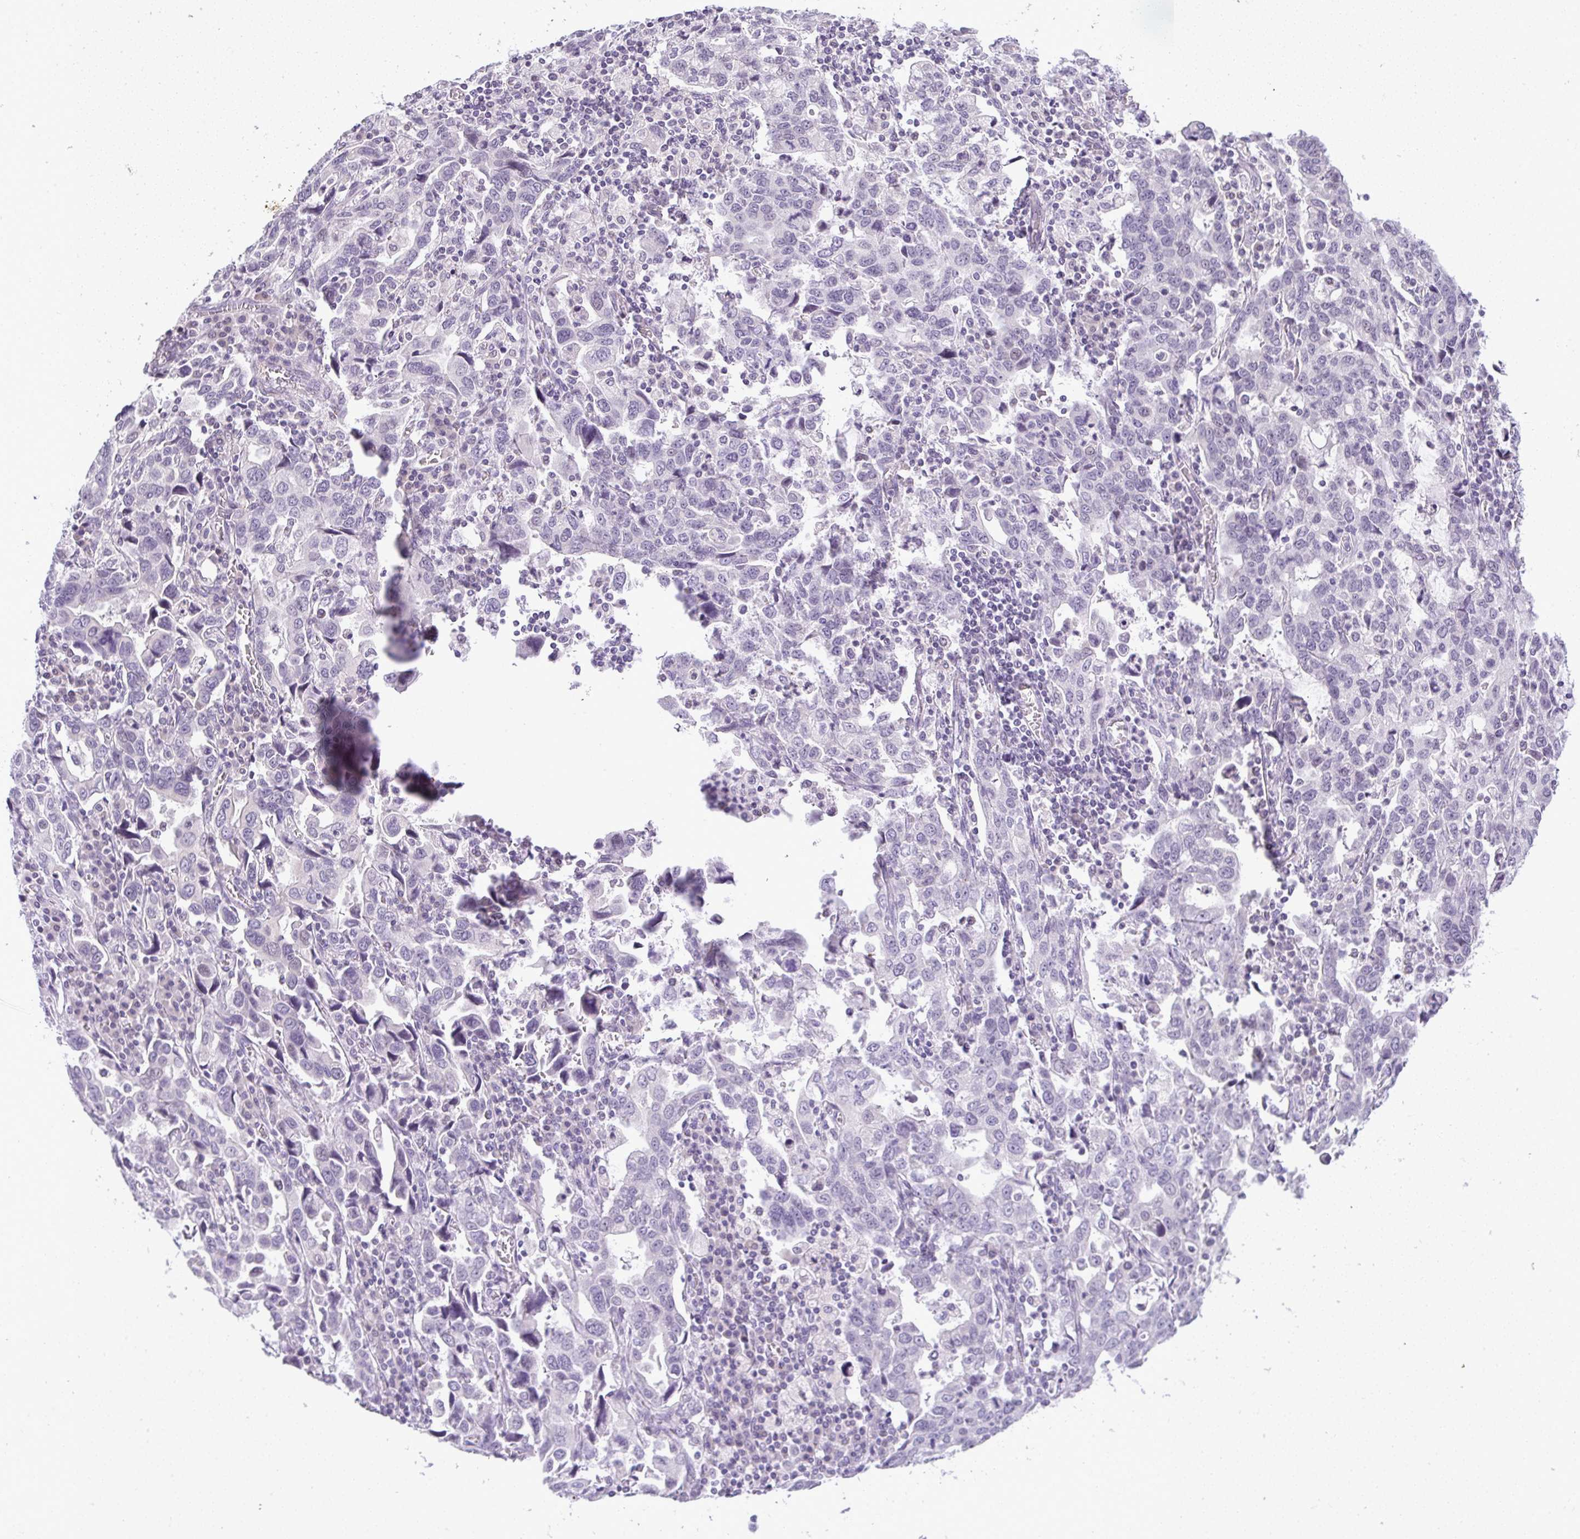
{"staining": {"intensity": "negative", "quantity": "none", "location": "none"}, "tissue": "stomach cancer", "cell_type": "Tumor cells", "image_type": "cancer", "snomed": [{"axis": "morphology", "description": "Adenocarcinoma, NOS"}, {"axis": "topography", "description": "Stomach, upper"}], "caption": "Histopathology image shows no significant protein staining in tumor cells of stomach cancer (adenocarcinoma).", "gene": "CACNA1S", "patient": {"sex": "male", "age": 85}}